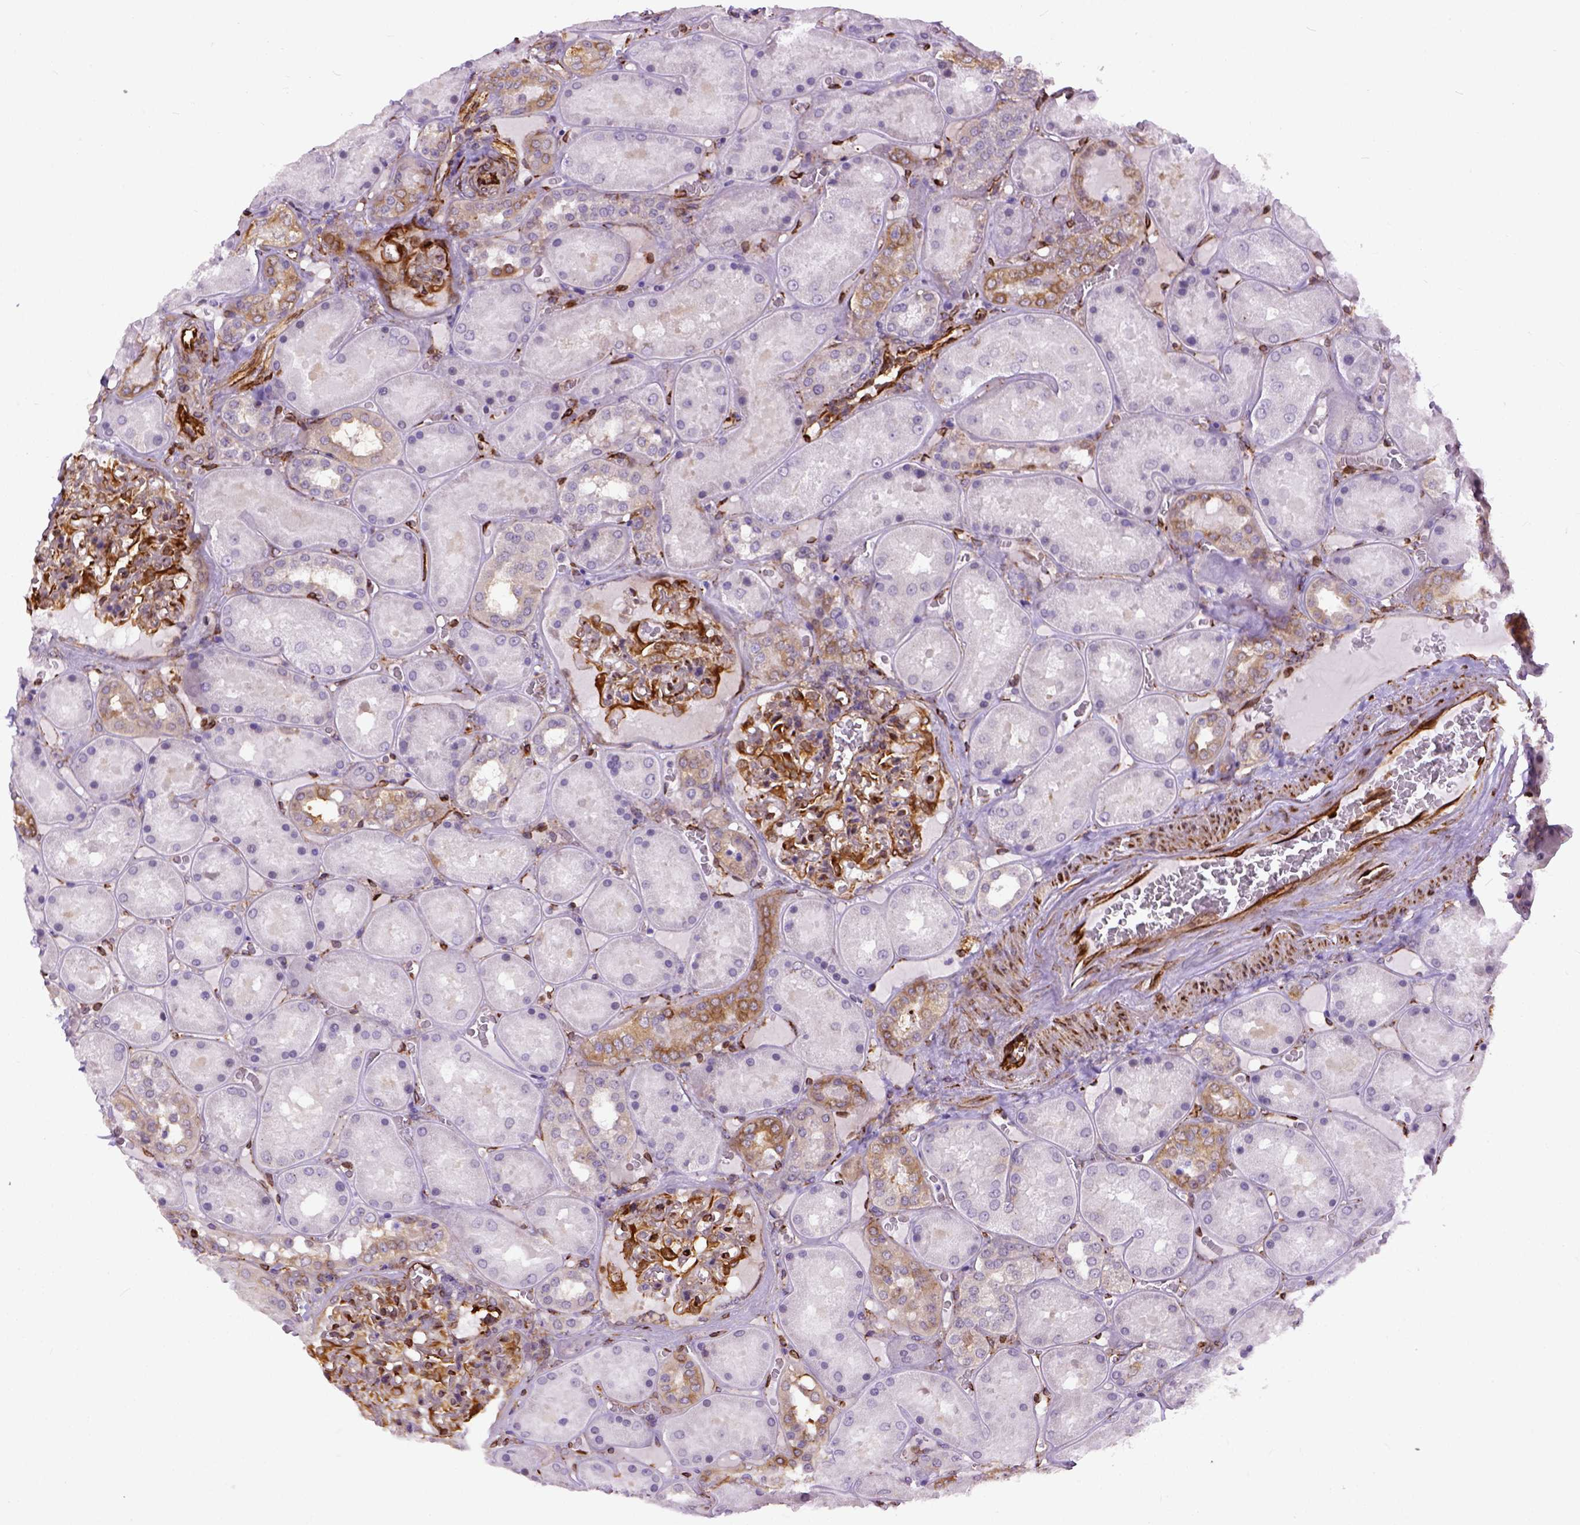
{"staining": {"intensity": "strong", "quantity": ">75%", "location": "cytoplasmic/membranous"}, "tissue": "kidney", "cell_type": "Cells in glomeruli", "image_type": "normal", "snomed": [{"axis": "morphology", "description": "Normal tissue, NOS"}, {"axis": "topography", "description": "Kidney"}], "caption": "Kidney stained with IHC displays strong cytoplasmic/membranous expression in about >75% of cells in glomeruli.", "gene": "KAZN", "patient": {"sex": "male", "age": 73}}